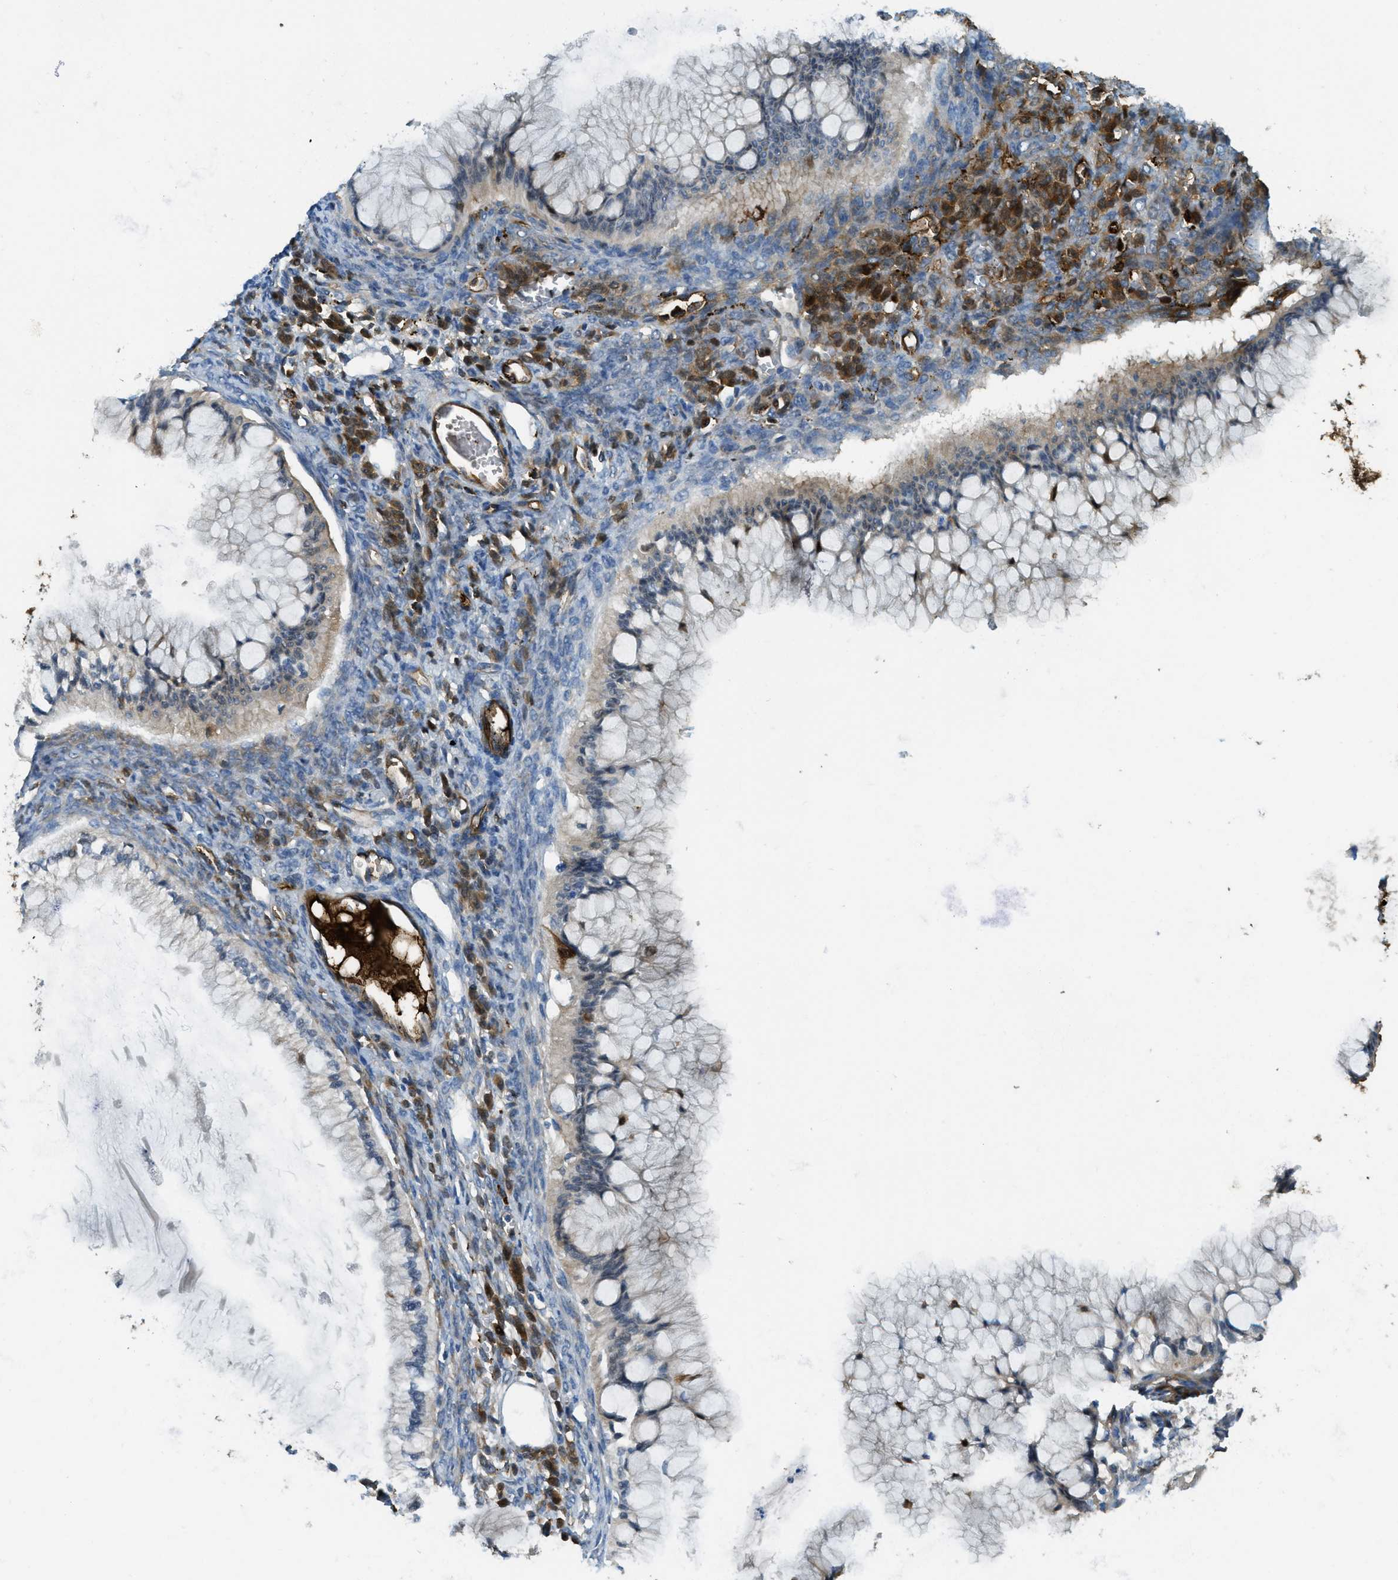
{"staining": {"intensity": "weak", "quantity": "<25%", "location": "cytoplasmic/membranous"}, "tissue": "ovarian cancer", "cell_type": "Tumor cells", "image_type": "cancer", "snomed": [{"axis": "morphology", "description": "Cystadenocarcinoma, mucinous, NOS"}, {"axis": "topography", "description": "Ovary"}], "caption": "Image shows no protein positivity in tumor cells of mucinous cystadenocarcinoma (ovarian) tissue. The staining was performed using DAB to visualize the protein expression in brown, while the nuclei were stained in blue with hematoxylin (Magnification: 20x).", "gene": "TRIM59", "patient": {"sex": "female", "age": 57}}